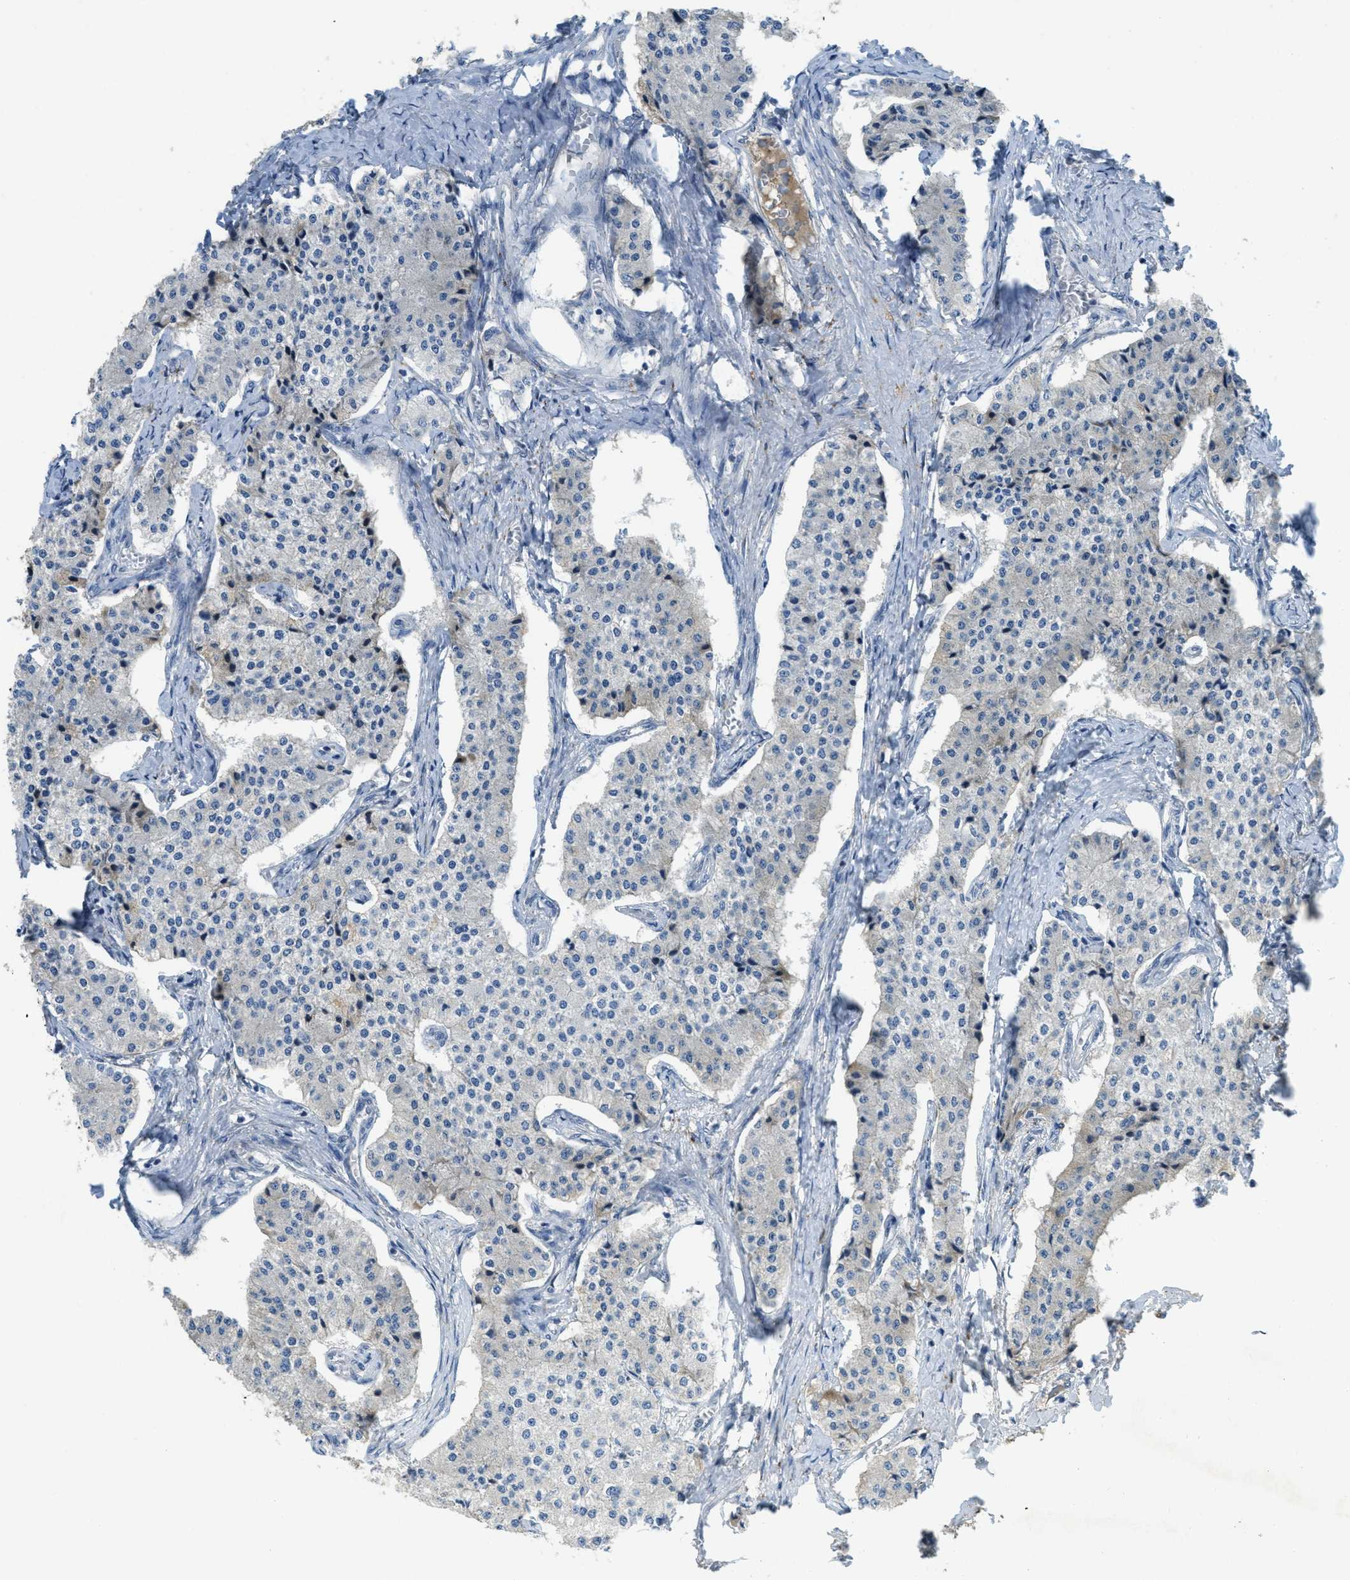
{"staining": {"intensity": "negative", "quantity": "none", "location": "none"}, "tissue": "carcinoid", "cell_type": "Tumor cells", "image_type": "cancer", "snomed": [{"axis": "morphology", "description": "Carcinoid, malignant, NOS"}, {"axis": "topography", "description": "Colon"}], "caption": "Immunohistochemistry histopathology image of carcinoid stained for a protein (brown), which displays no positivity in tumor cells. (DAB immunohistochemistry (IHC) with hematoxylin counter stain).", "gene": "CASP10", "patient": {"sex": "female", "age": 52}}